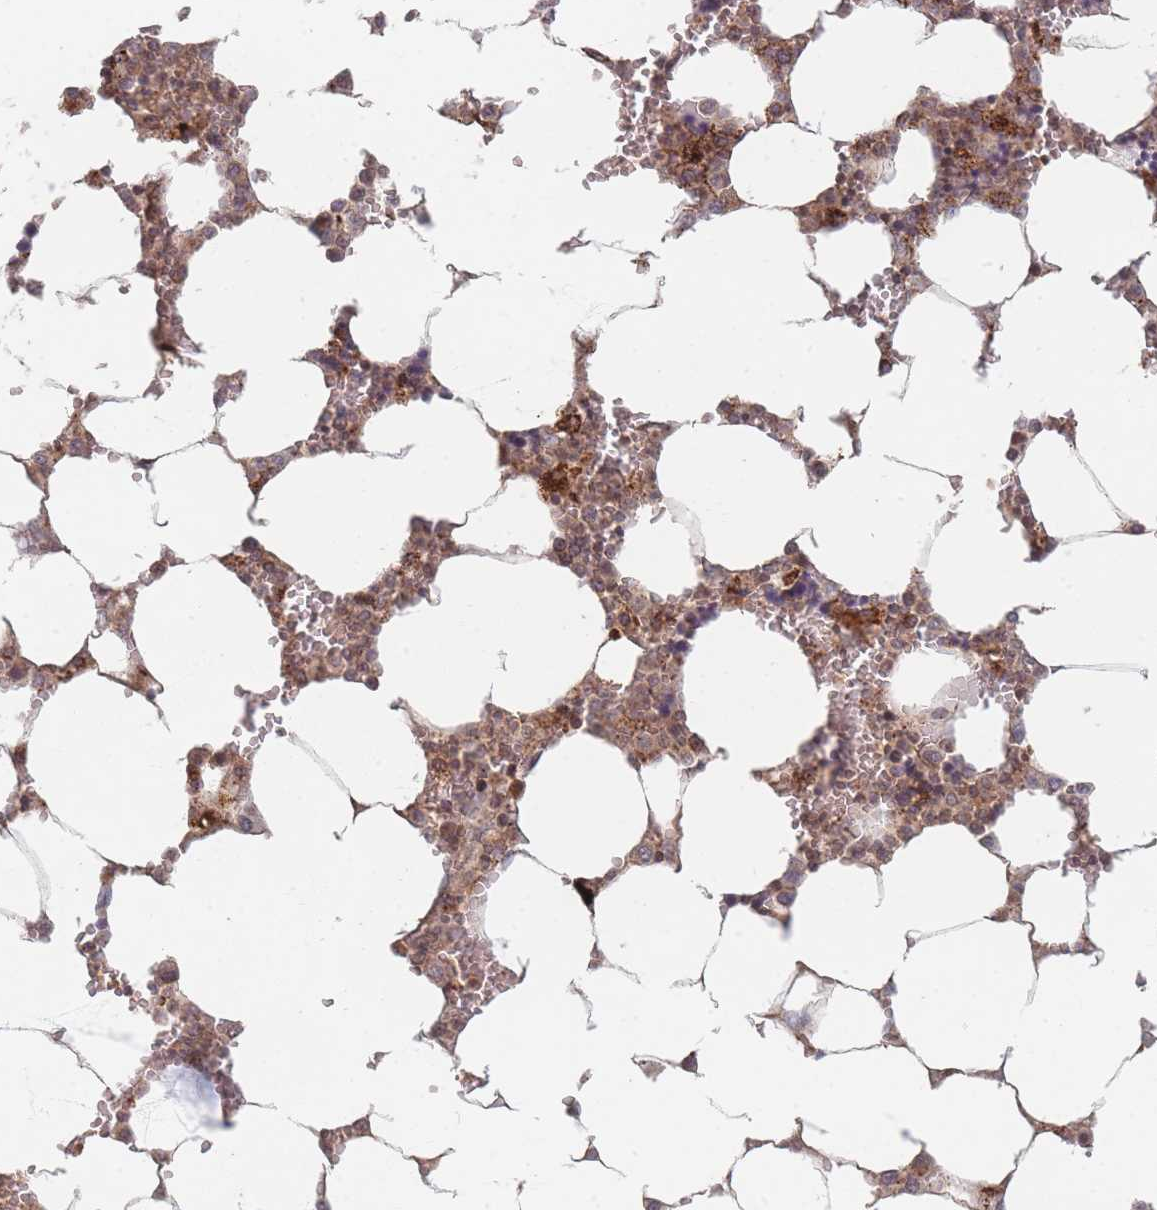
{"staining": {"intensity": "moderate", "quantity": "25%-75%", "location": "cytoplasmic/membranous,nuclear"}, "tissue": "bone marrow", "cell_type": "Hematopoietic cells", "image_type": "normal", "snomed": [{"axis": "morphology", "description": "Normal tissue, NOS"}, {"axis": "topography", "description": "Bone marrow"}], "caption": "Immunohistochemistry staining of normal bone marrow, which demonstrates medium levels of moderate cytoplasmic/membranous,nuclear positivity in approximately 25%-75% of hematopoietic cells indicating moderate cytoplasmic/membranous,nuclear protein staining. The staining was performed using DAB (3,3'-diaminobenzidine) (brown) for protein detection and nuclei were counterstained in hematoxylin (blue).", "gene": "RADX", "patient": {"sex": "male", "age": 64}}